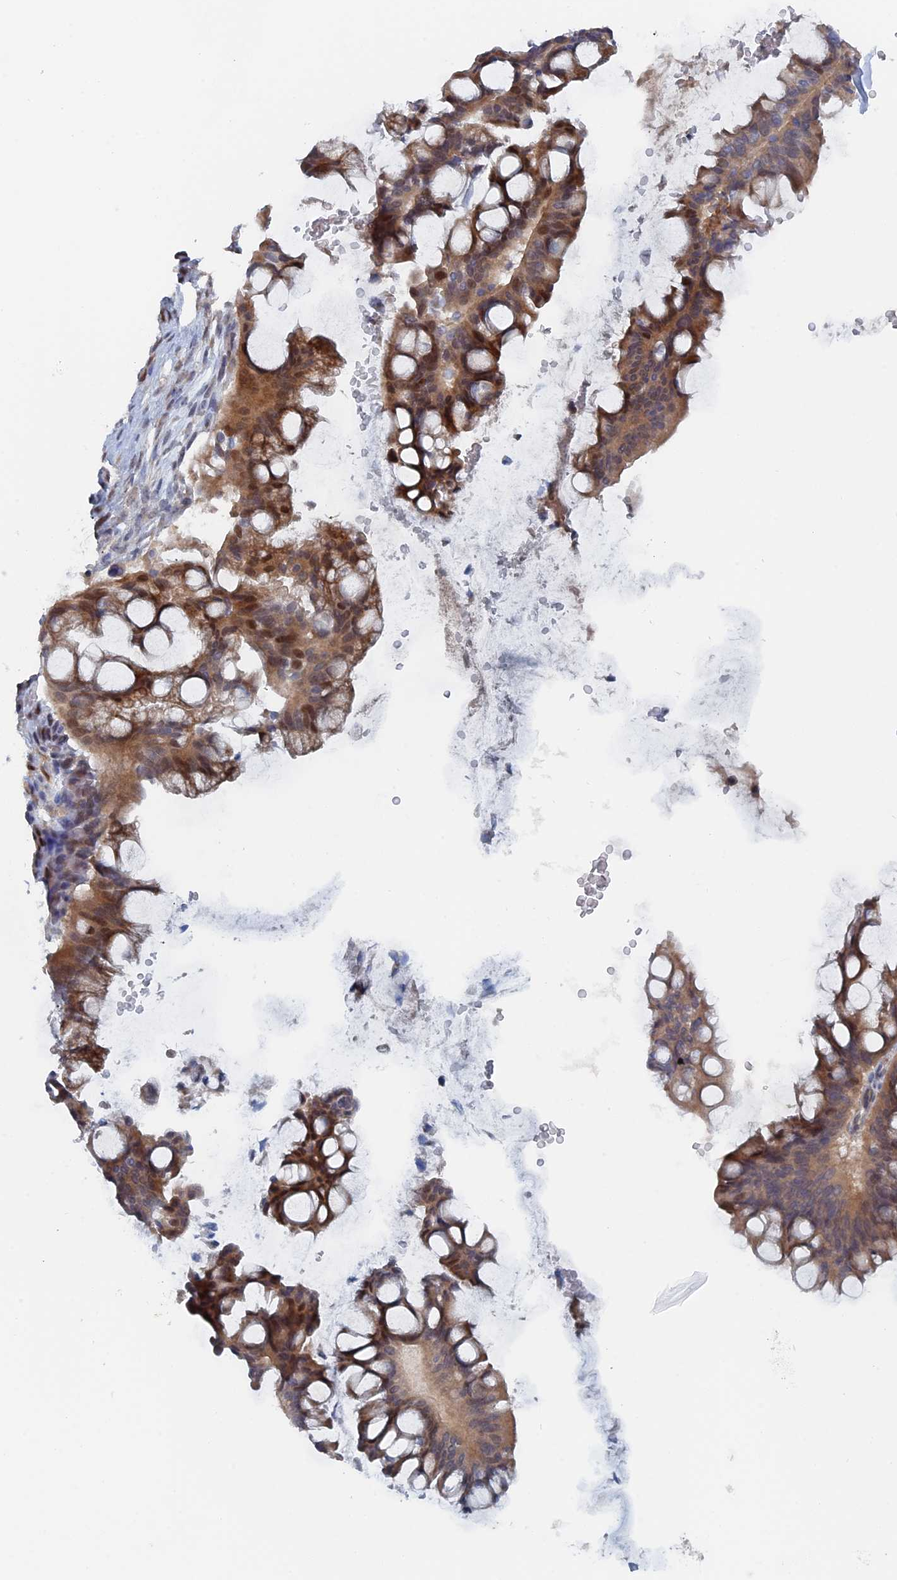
{"staining": {"intensity": "moderate", "quantity": ">75%", "location": "cytoplasmic/membranous,nuclear"}, "tissue": "ovarian cancer", "cell_type": "Tumor cells", "image_type": "cancer", "snomed": [{"axis": "morphology", "description": "Cystadenocarcinoma, mucinous, NOS"}, {"axis": "topography", "description": "Ovary"}], "caption": "Brown immunohistochemical staining in human ovarian mucinous cystadenocarcinoma exhibits moderate cytoplasmic/membranous and nuclear expression in approximately >75% of tumor cells.", "gene": "ELOVL6", "patient": {"sex": "female", "age": 73}}